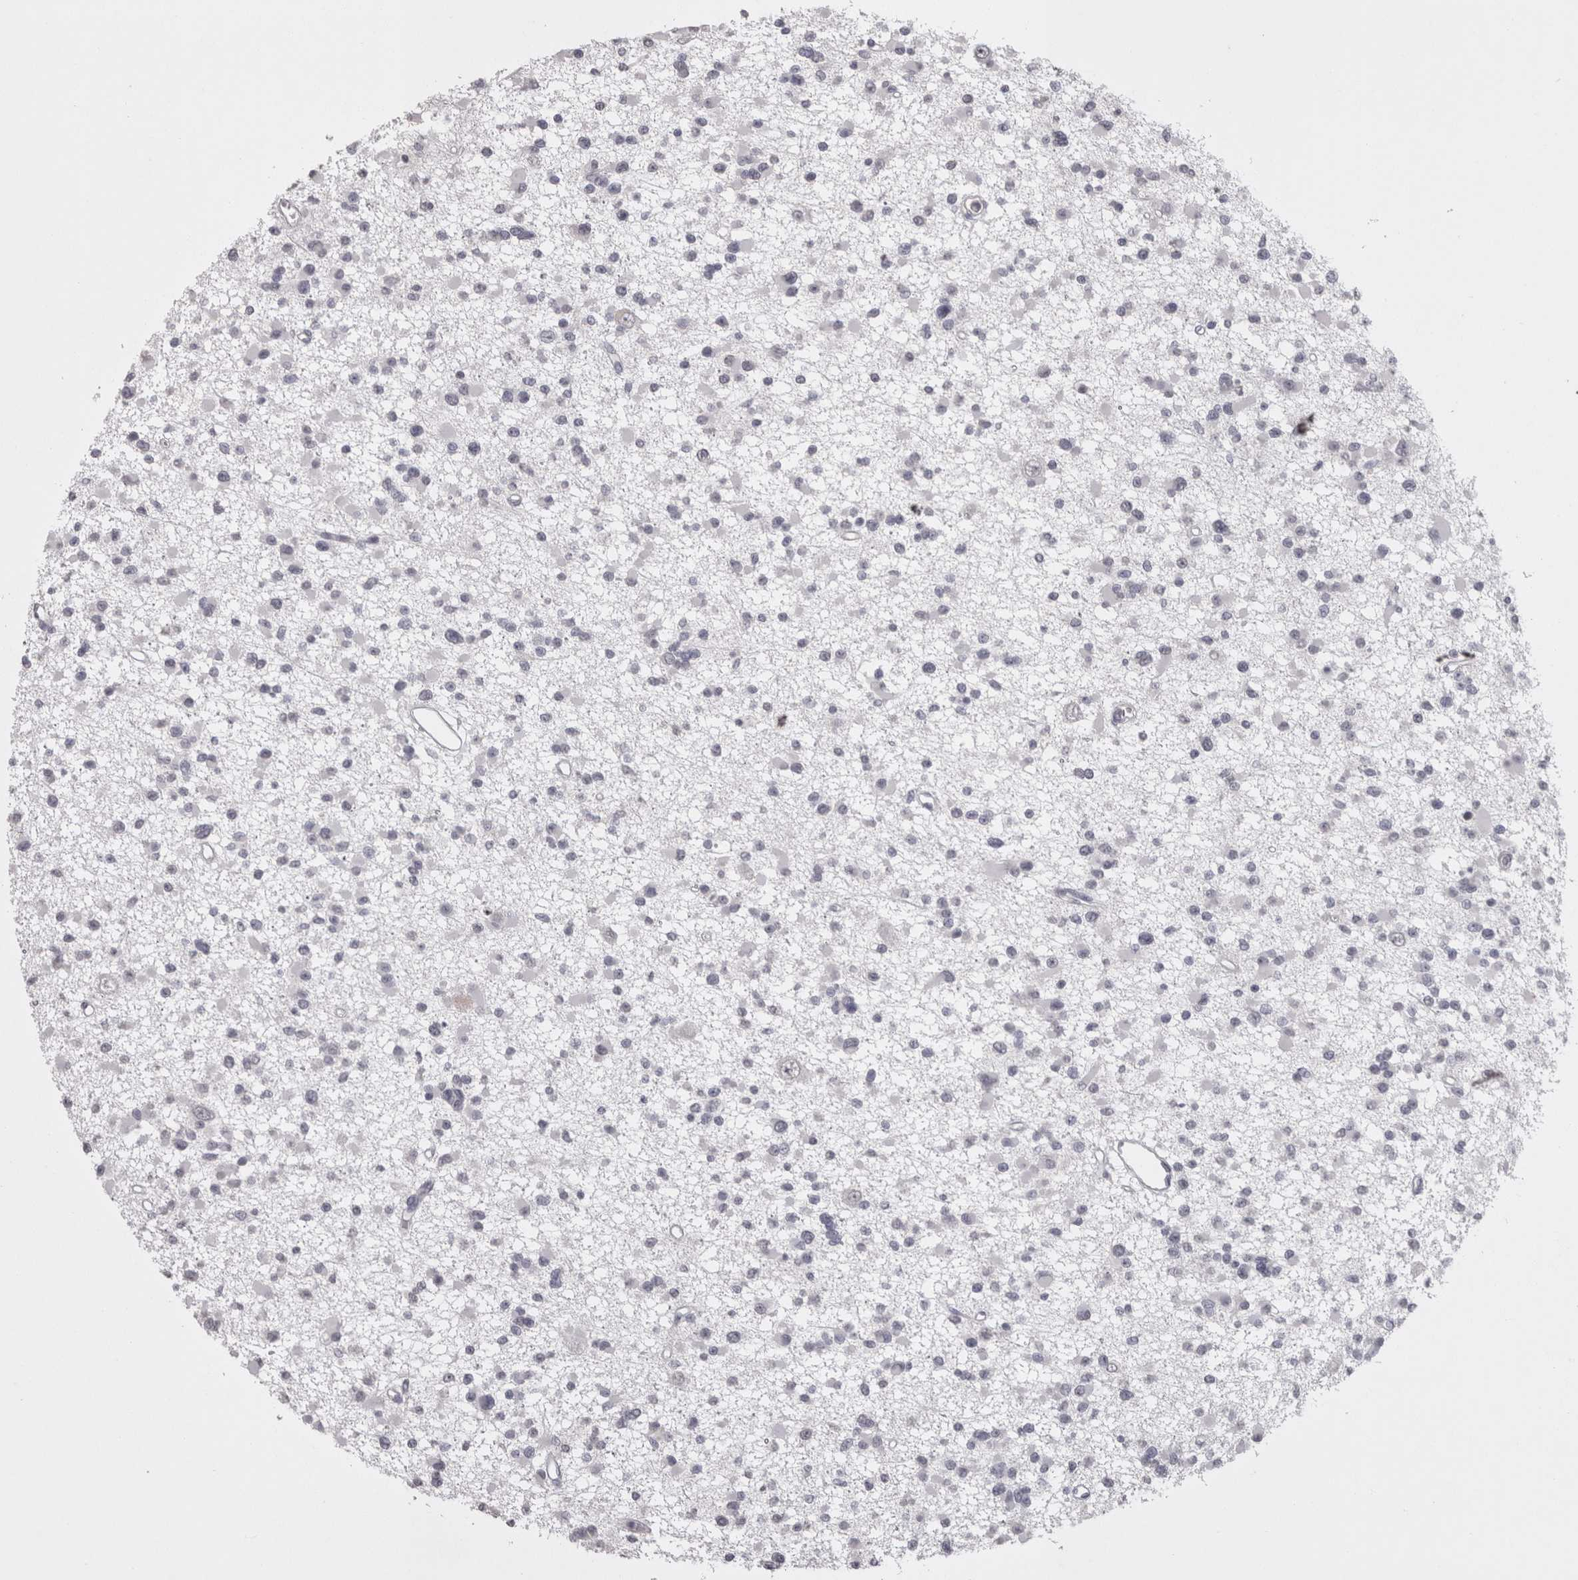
{"staining": {"intensity": "negative", "quantity": "none", "location": "none"}, "tissue": "glioma", "cell_type": "Tumor cells", "image_type": "cancer", "snomed": [{"axis": "morphology", "description": "Glioma, malignant, Low grade"}, {"axis": "topography", "description": "Brain"}], "caption": "This is an IHC photomicrograph of malignant glioma (low-grade). There is no staining in tumor cells.", "gene": "LAX1", "patient": {"sex": "female", "age": 22}}